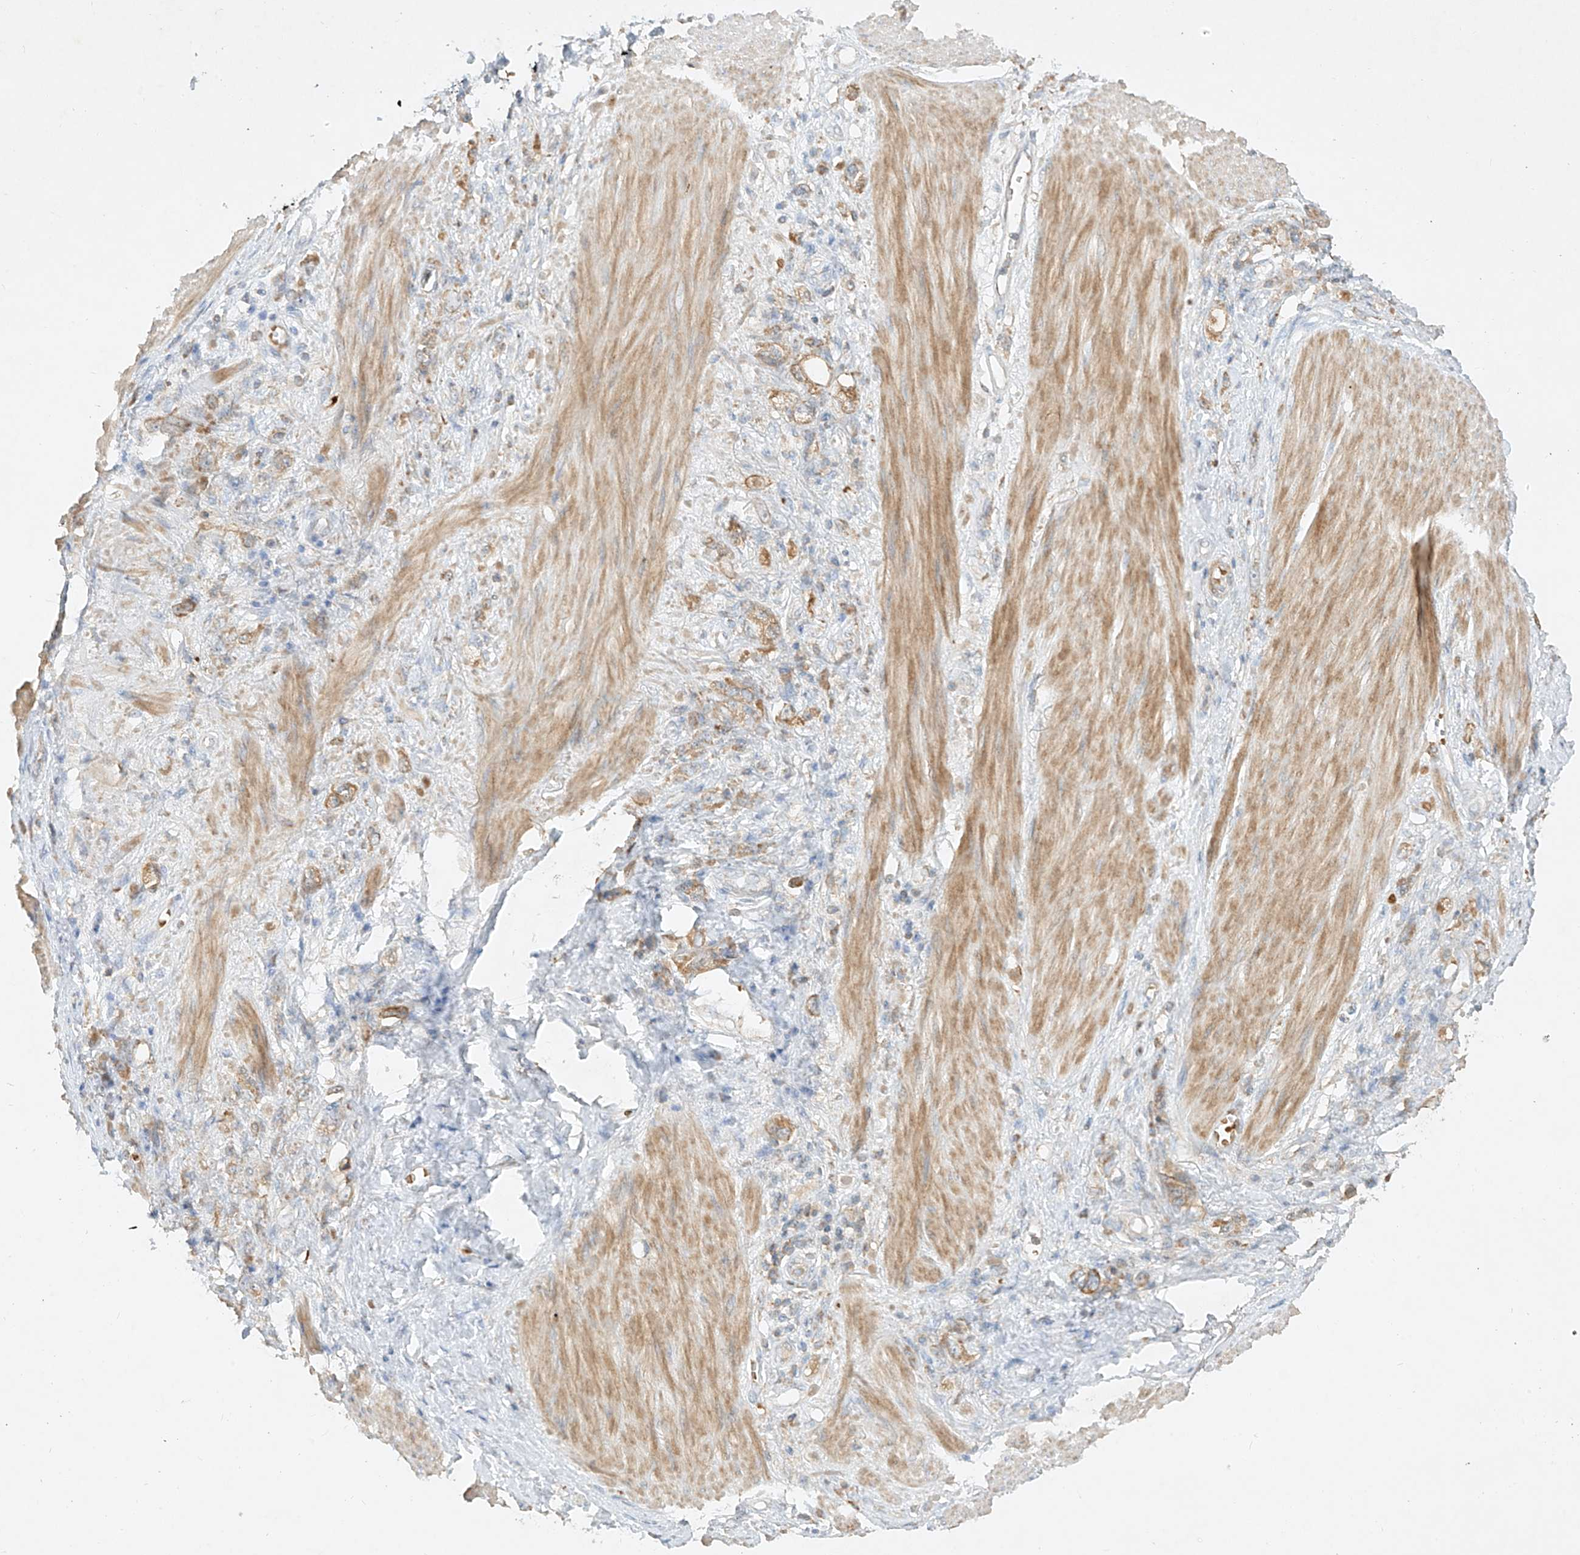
{"staining": {"intensity": "weak", "quantity": ">75%", "location": "cytoplasmic/membranous"}, "tissue": "stomach cancer", "cell_type": "Tumor cells", "image_type": "cancer", "snomed": [{"axis": "morphology", "description": "Adenocarcinoma, NOS"}, {"axis": "topography", "description": "Stomach"}], "caption": "Tumor cells display low levels of weak cytoplasmic/membranous positivity in about >75% of cells in stomach adenocarcinoma.", "gene": "KPNA7", "patient": {"sex": "female", "age": 76}}